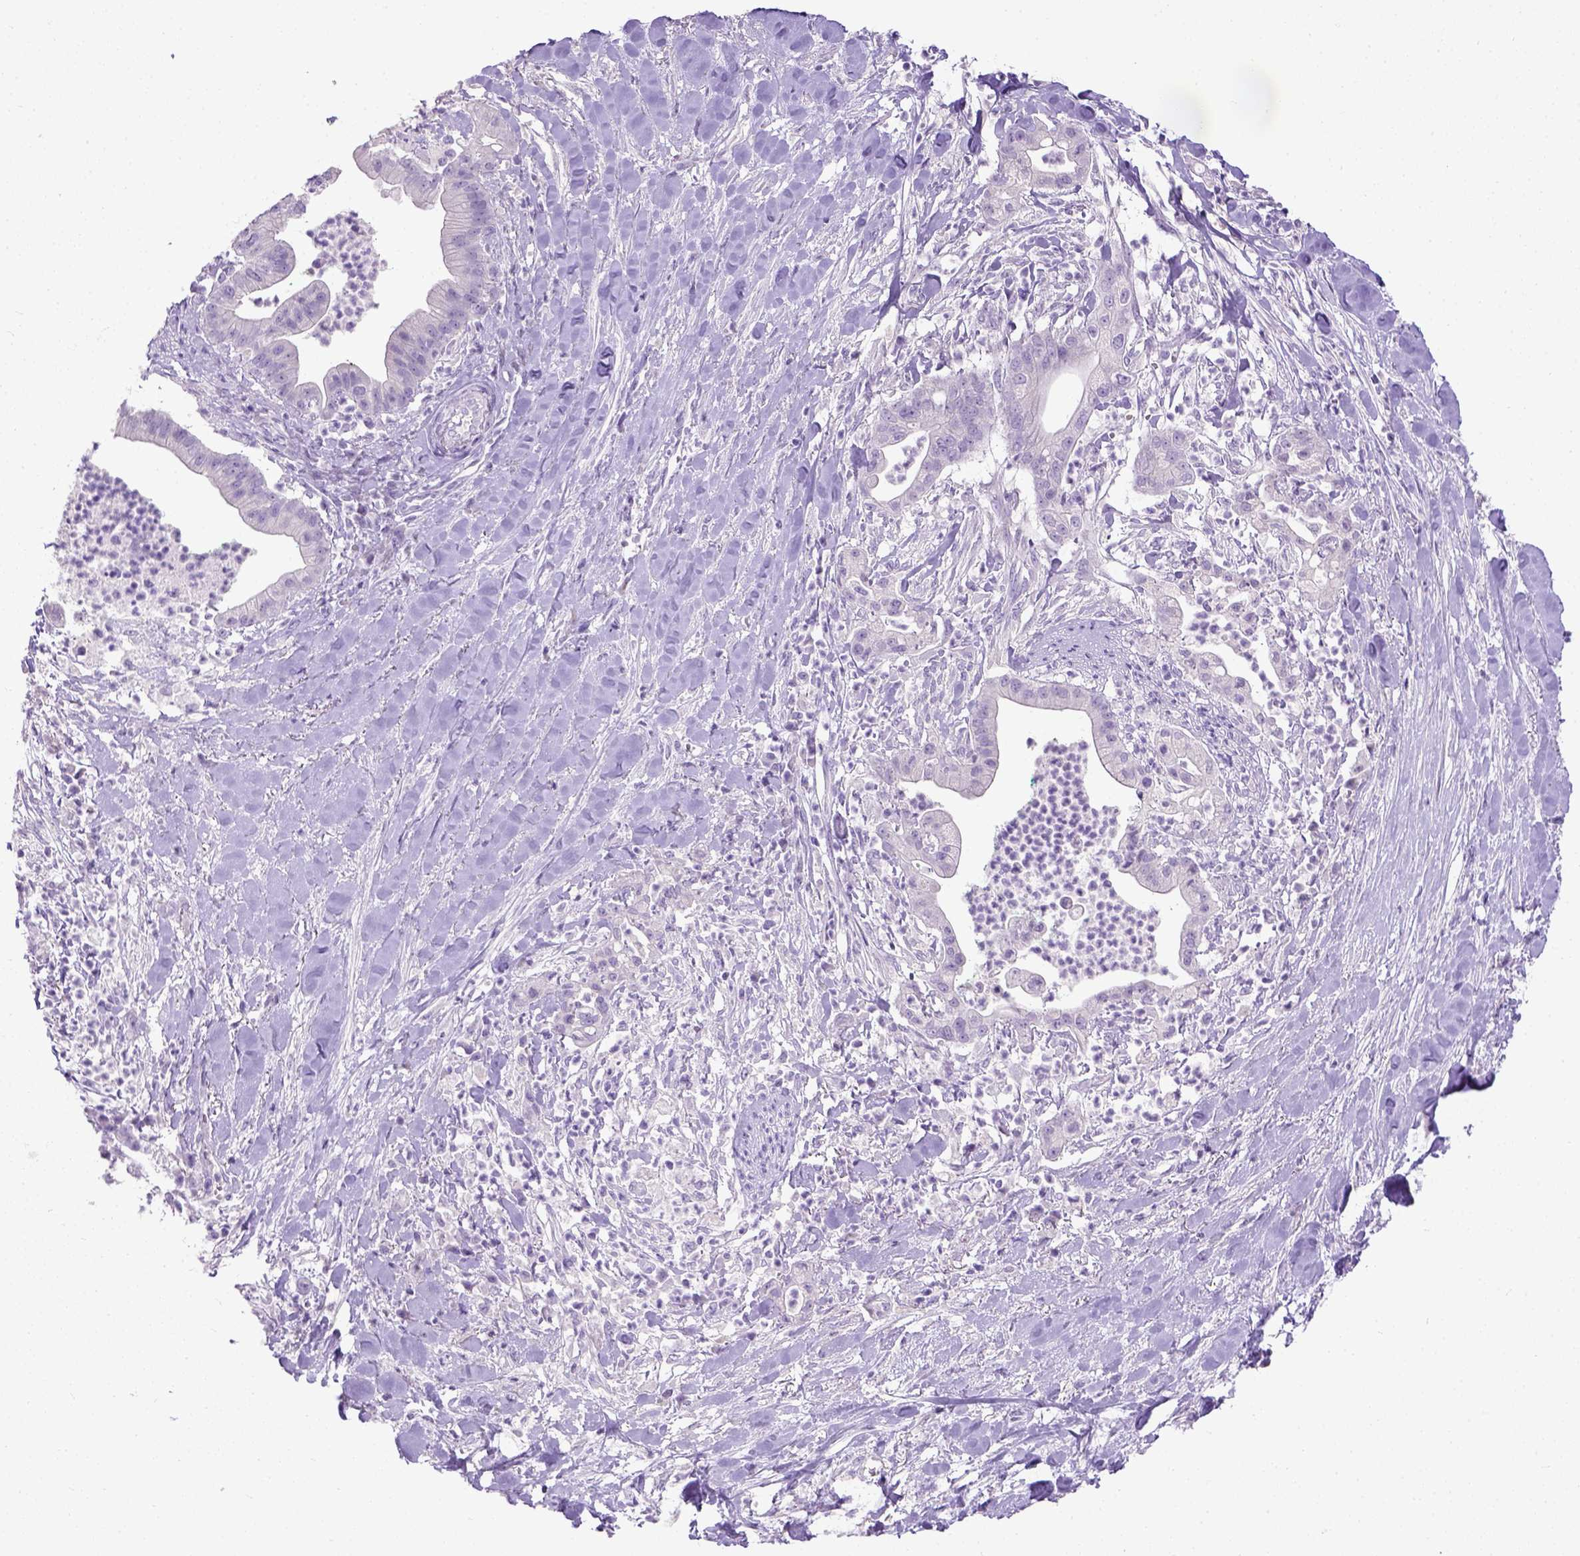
{"staining": {"intensity": "negative", "quantity": "none", "location": "none"}, "tissue": "pancreatic cancer", "cell_type": "Tumor cells", "image_type": "cancer", "snomed": [{"axis": "morphology", "description": "Normal tissue, NOS"}, {"axis": "morphology", "description": "Adenocarcinoma, NOS"}, {"axis": "topography", "description": "Lymph node"}, {"axis": "topography", "description": "Pancreas"}], "caption": "Immunohistochemistry of human pancreatic cancer (adenocarcinoma) exhibits no expression in tumor cells.", "gene": "CYP24A1", "patient": {"sex": "female", "age": 58}}